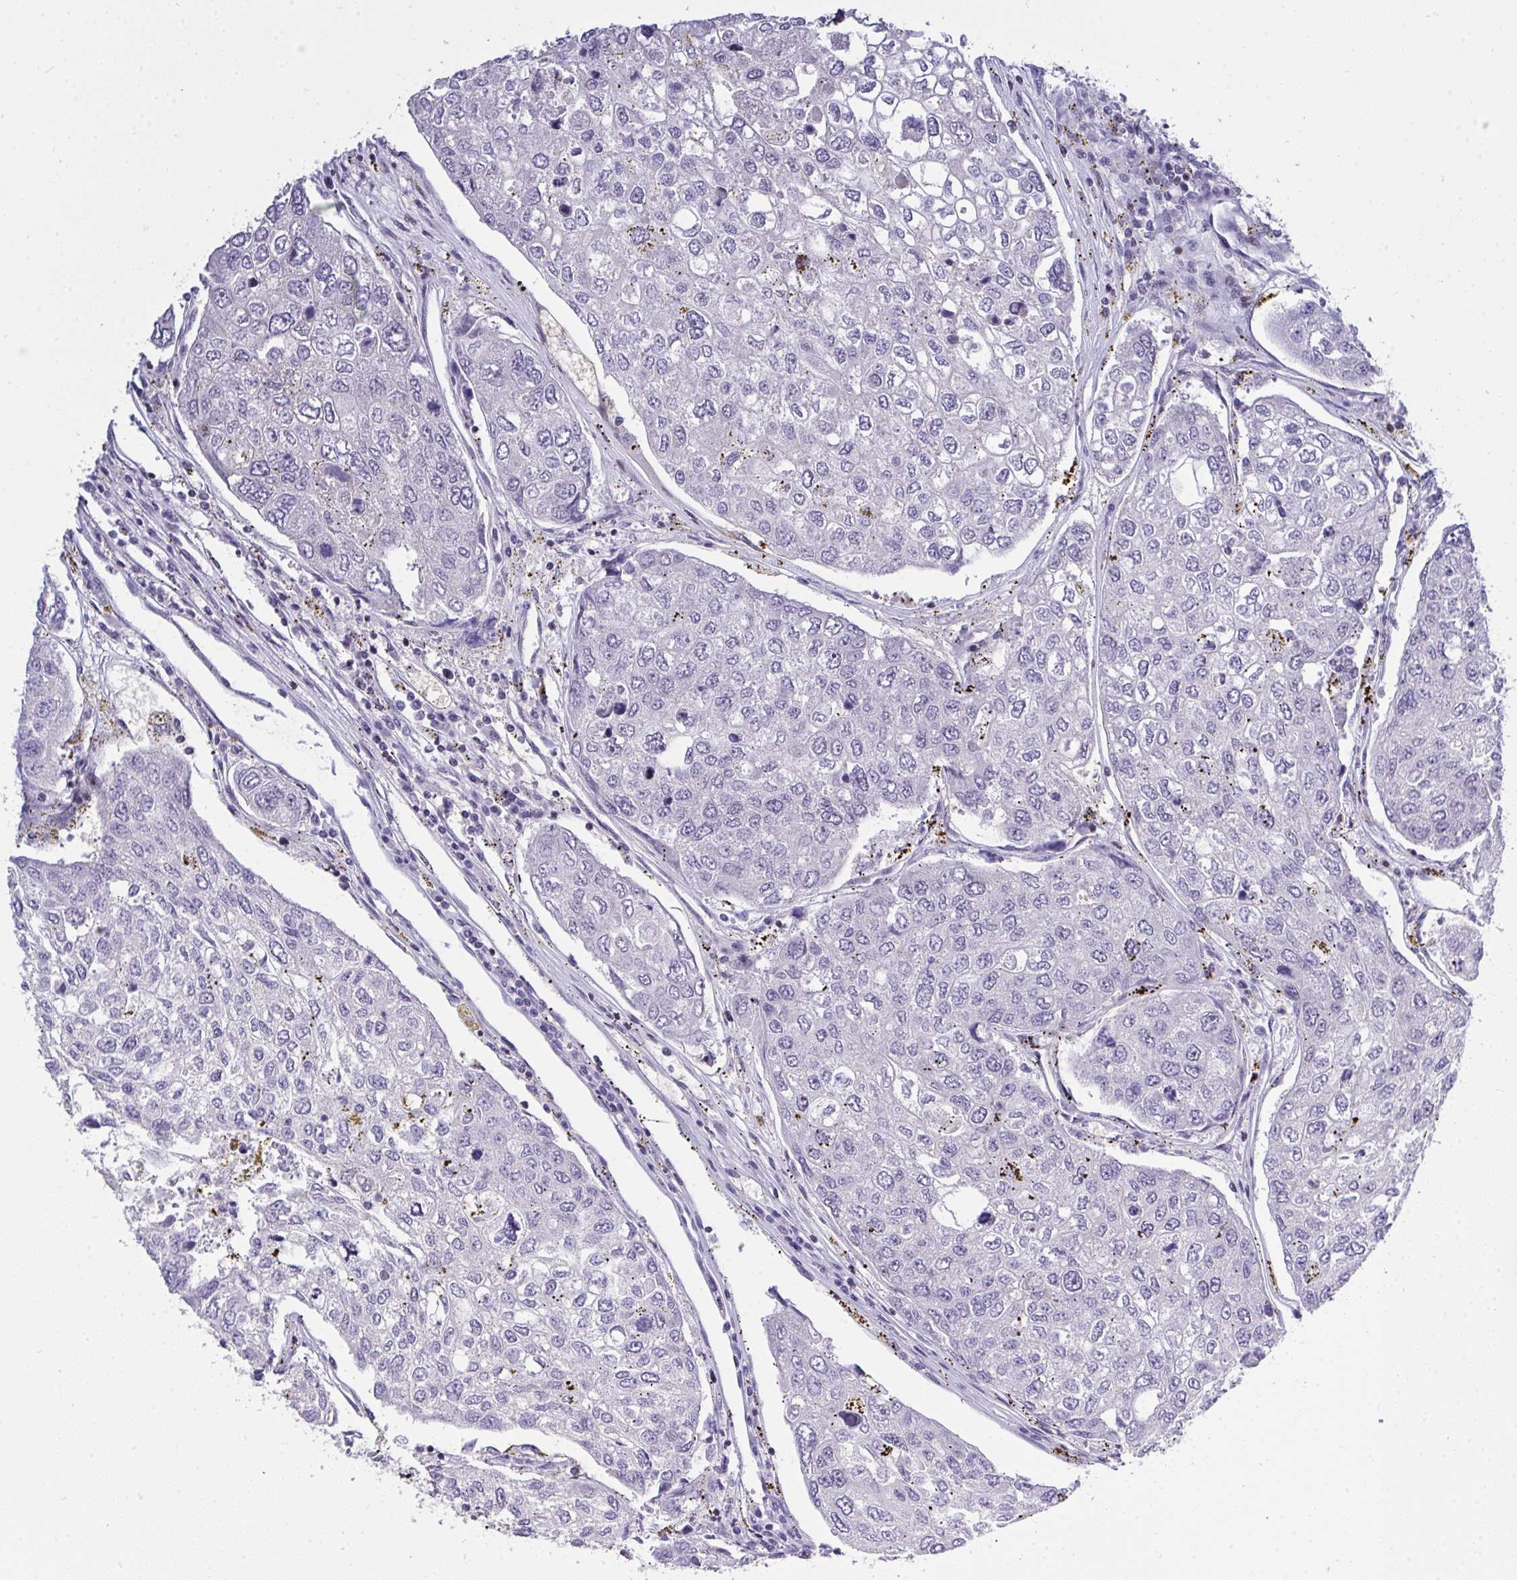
{"staining": {"intensity": "negative", "quantity": "none", "location": "none"}, "tissue": "urothelial cancer", "cell_type": "Tumor cells", "image_type": "cancer", "snomed": [{"axis": "morphology", "description": "Urothelial carcinoma, High grade"}, {"axis": "topography", "description": "Lymph node"}, {"axis": "topography", "description": "Urinary bladder"}], "caption": "Immunohistochemical staining of human urothelial cancer demonstrates no significant staining in tumor cells.", "gene": "PLPPR3", "patient": {"sex": "male", "age": 51}}